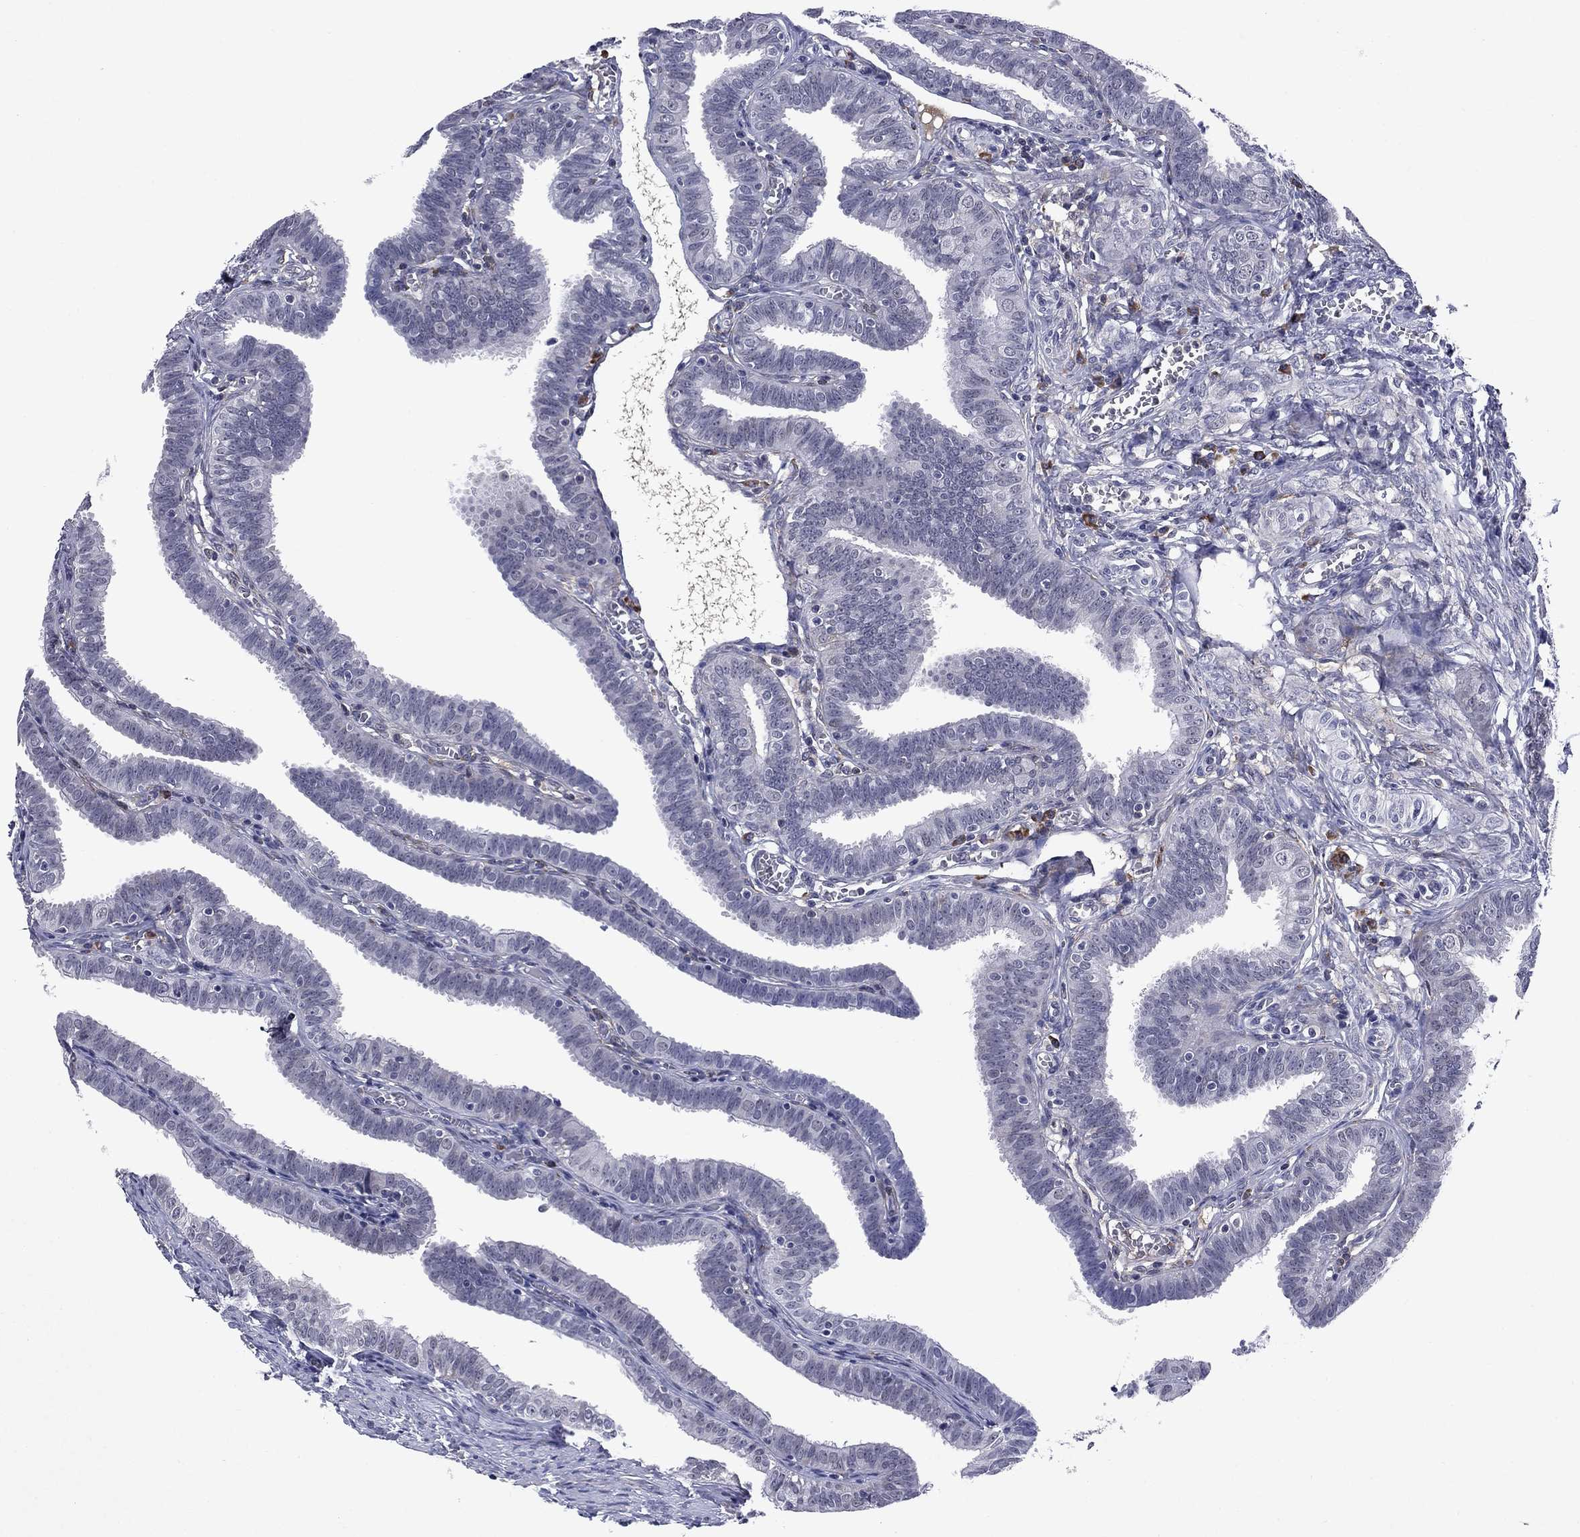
{"staining": {"intensity": "negative", "quantity": "none", "location": "none"}, "tissue": "fallopian tube", "cell_type": "Glandular cells", "image_type": "normal", "snomed": [{"axis": "morphology", "description": "Normal tissue, NOS"}, {"axis": "topography", "description": "Fallopian tube"}], "caption": "This photomicrograph is of benign fallopian tube stained with immunohistochemistry to label a protein in brown with the nuclei are counter-stained blue. There is no expression in glandular cells. Nuclei are stained in blue.", "gene": "ECM1", "patient": {"sex": "female", "age": 25}}